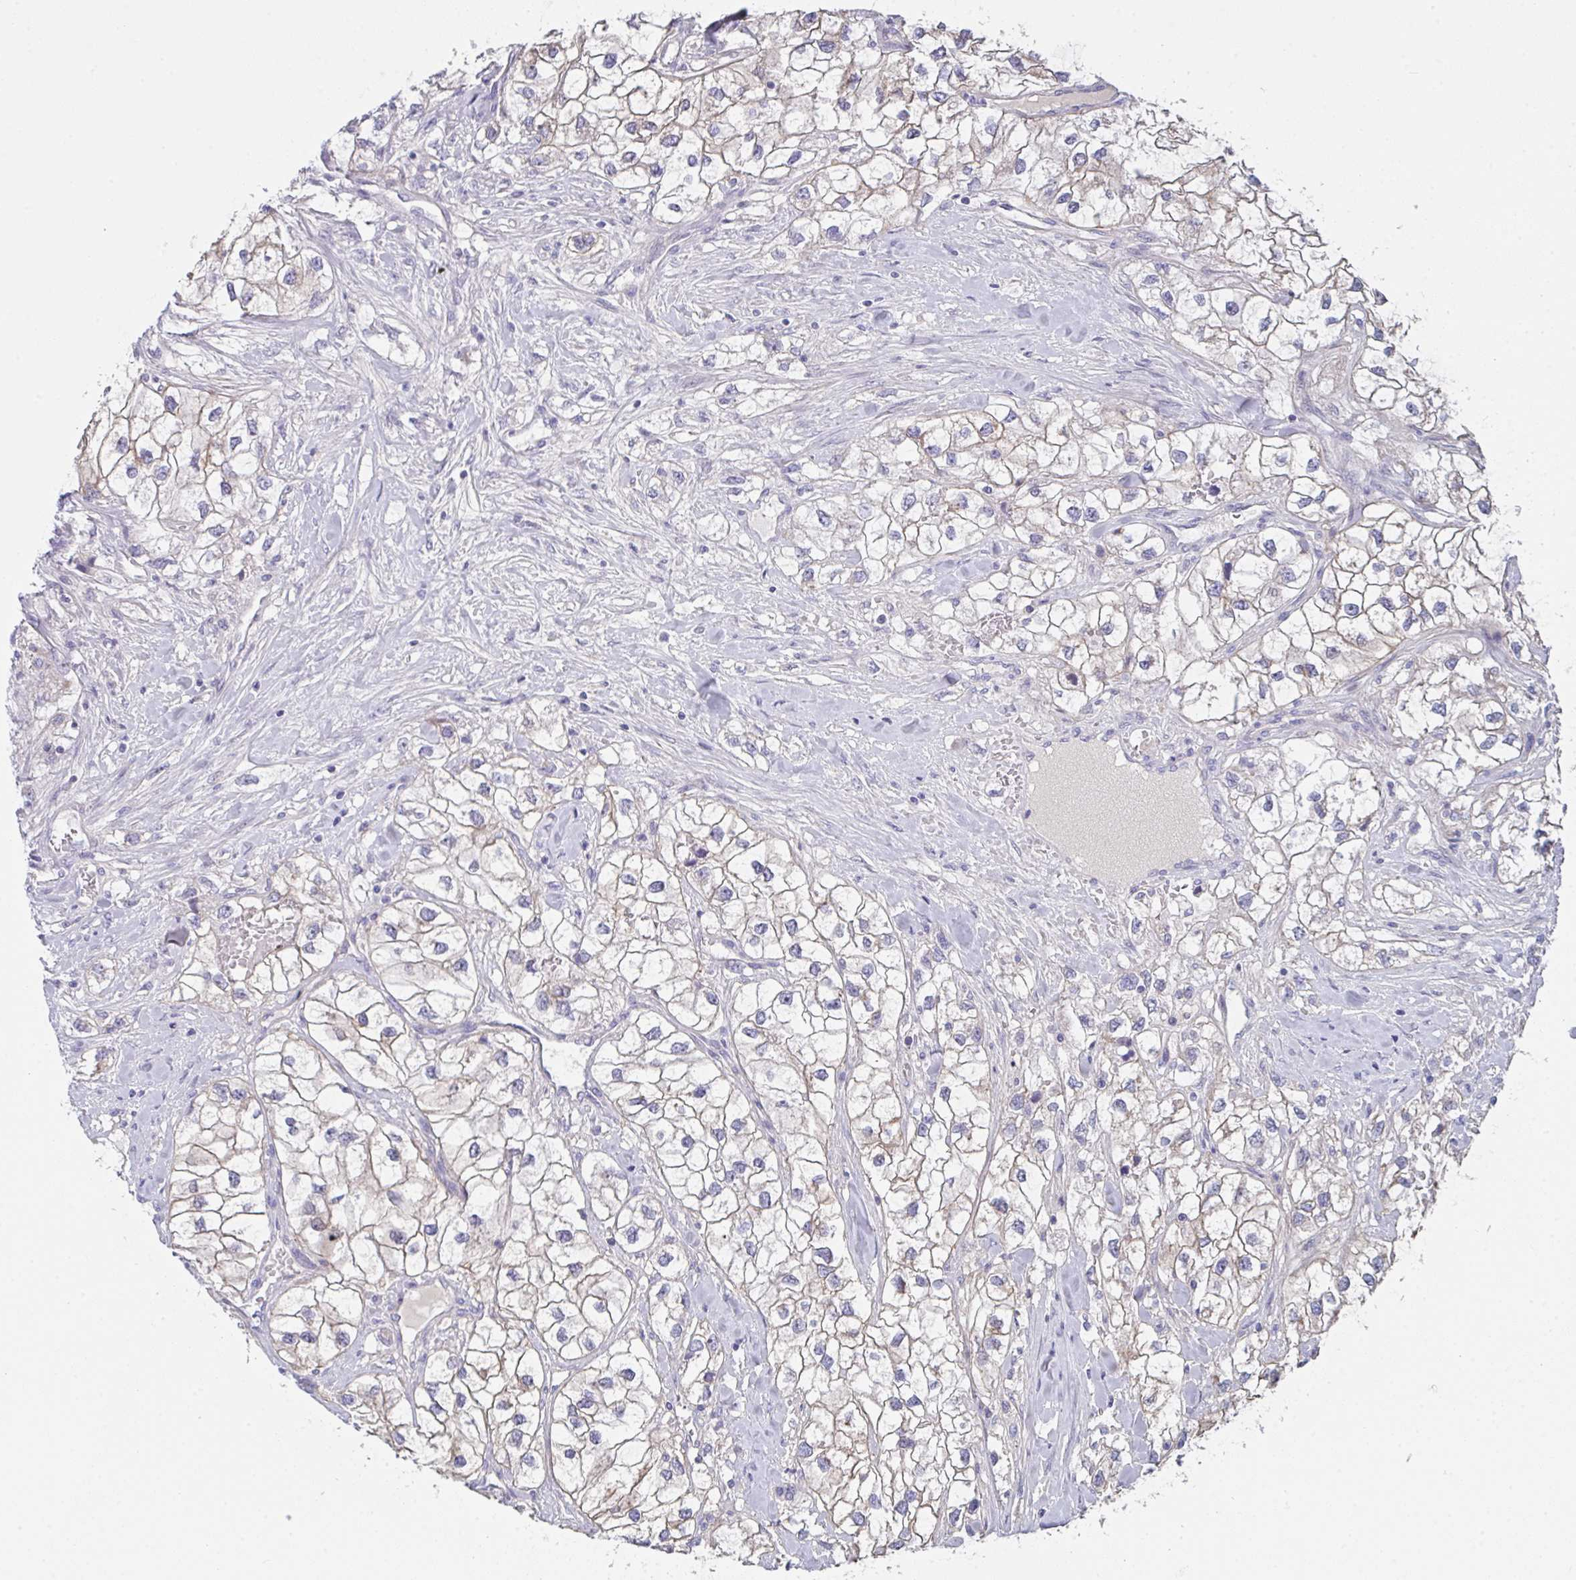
{"staining": {"intensity": "weak", "quantity": ">75%", "location": "cytoplasmic/membranous"}, "tissue": "renal cancer", "cell_type": "Tumor cells", "image_type": "cancer", "snomed": [{"axis": "morphology", "description": "Adenocarcinoma, NOS"}, {"axis": "topography", "description": "Kidney"}], "caption": "Renal cancer (adenocarcinoma) tissue shows weak cytoplasmic/membranous positivity in about >75% of tumor cells", "gene": "FBXO47", "patient": {"sex": "male", "age": 59}}